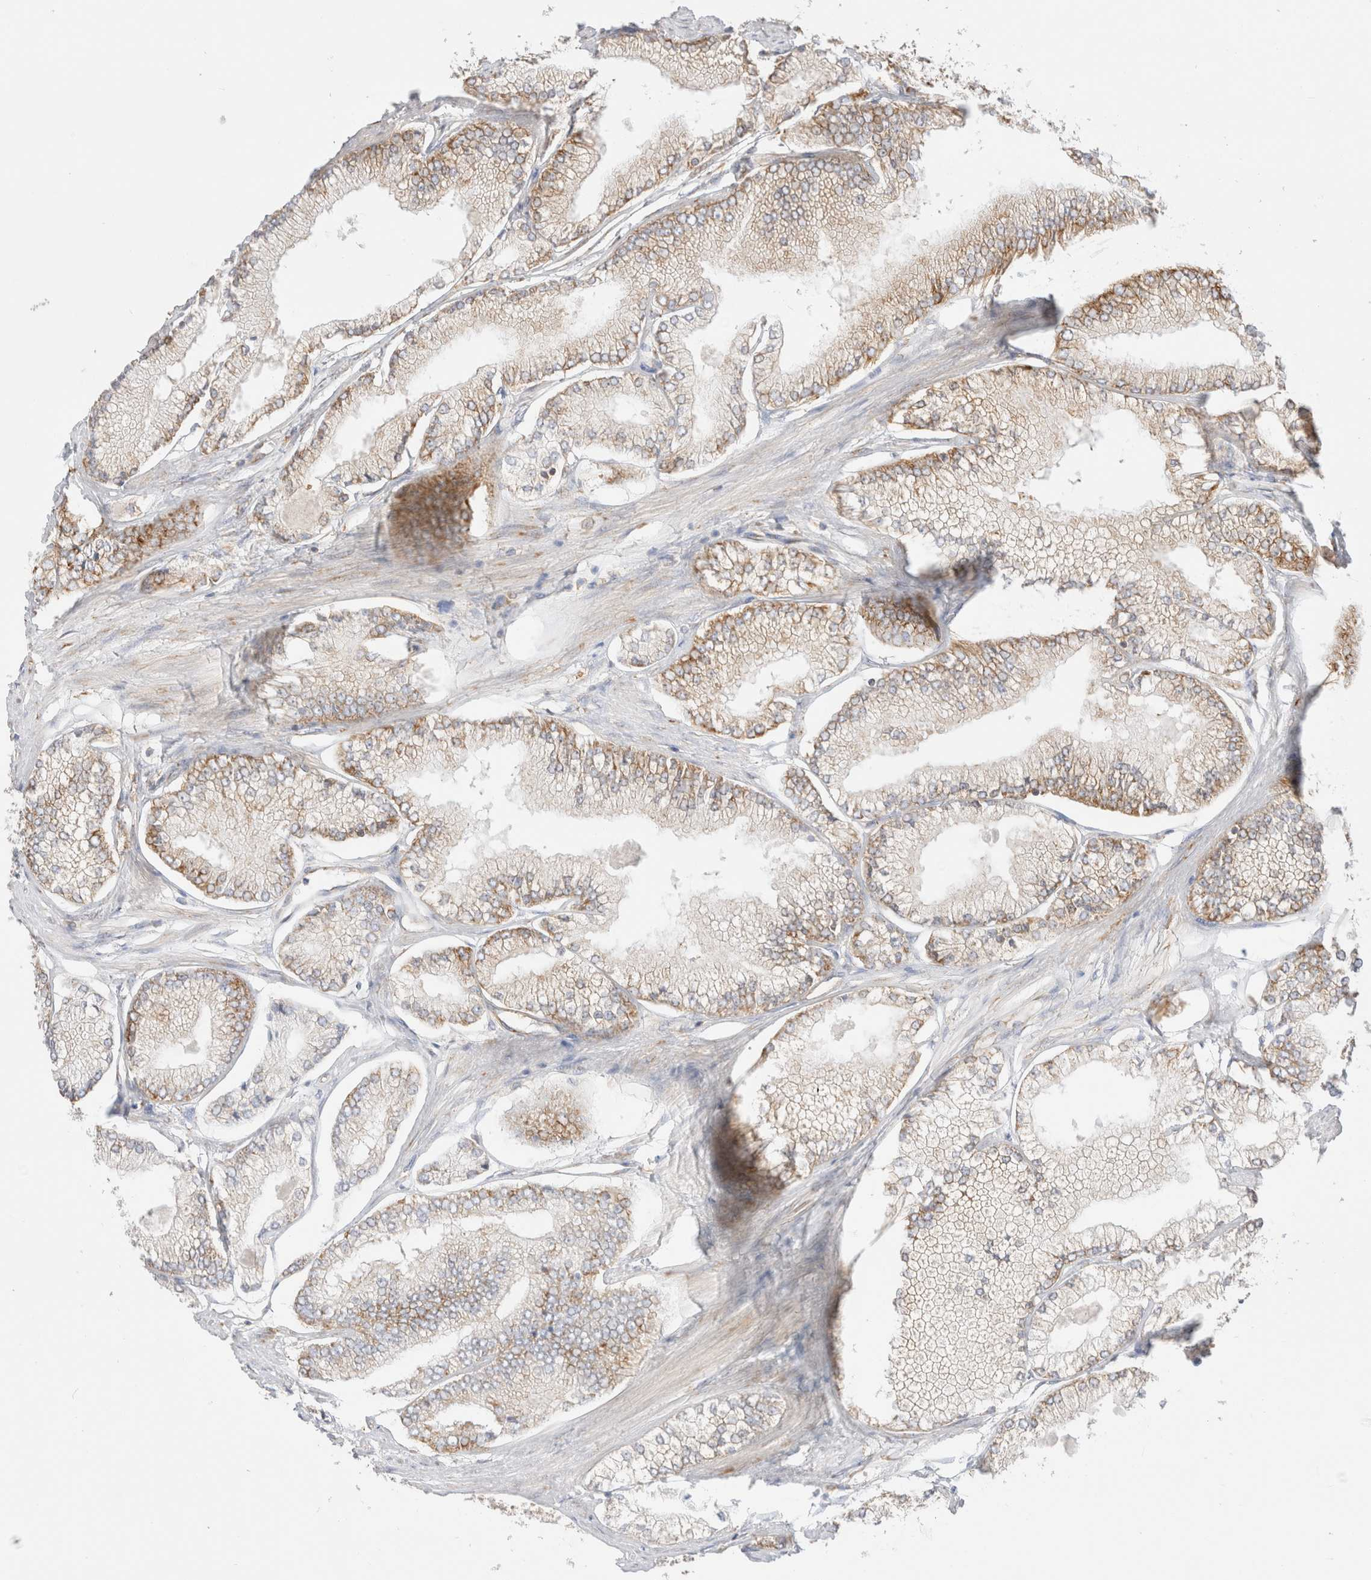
{"staining": {"intensity": "moderate", "quantity": "25%-75%", "location": "cytoplasmic/membranous"}, "tissue": "prostate cancer", "cell_type": "Tumor cells", "image_type": "cancer", "snomed": [{"axis": "morphology", "description": "Adenocarcinoma, Low grade"}, {"axis": "topography", "description": "Prostate"}], "caption": "Prostate cancer (adenocarcinoma (low-grade)) tissue exhibits moderate cytoplasmic/membranous positivity in approximately 25%-75% of tumor cells, visualized by immunohistochemistry. (DAB (3,3'-diaminobenzidine) IHC, brown staining for protein, blue staining for nuclei).", "gene": "ZC2HC1A", "patient": {"sex": "male", "age": 52}}